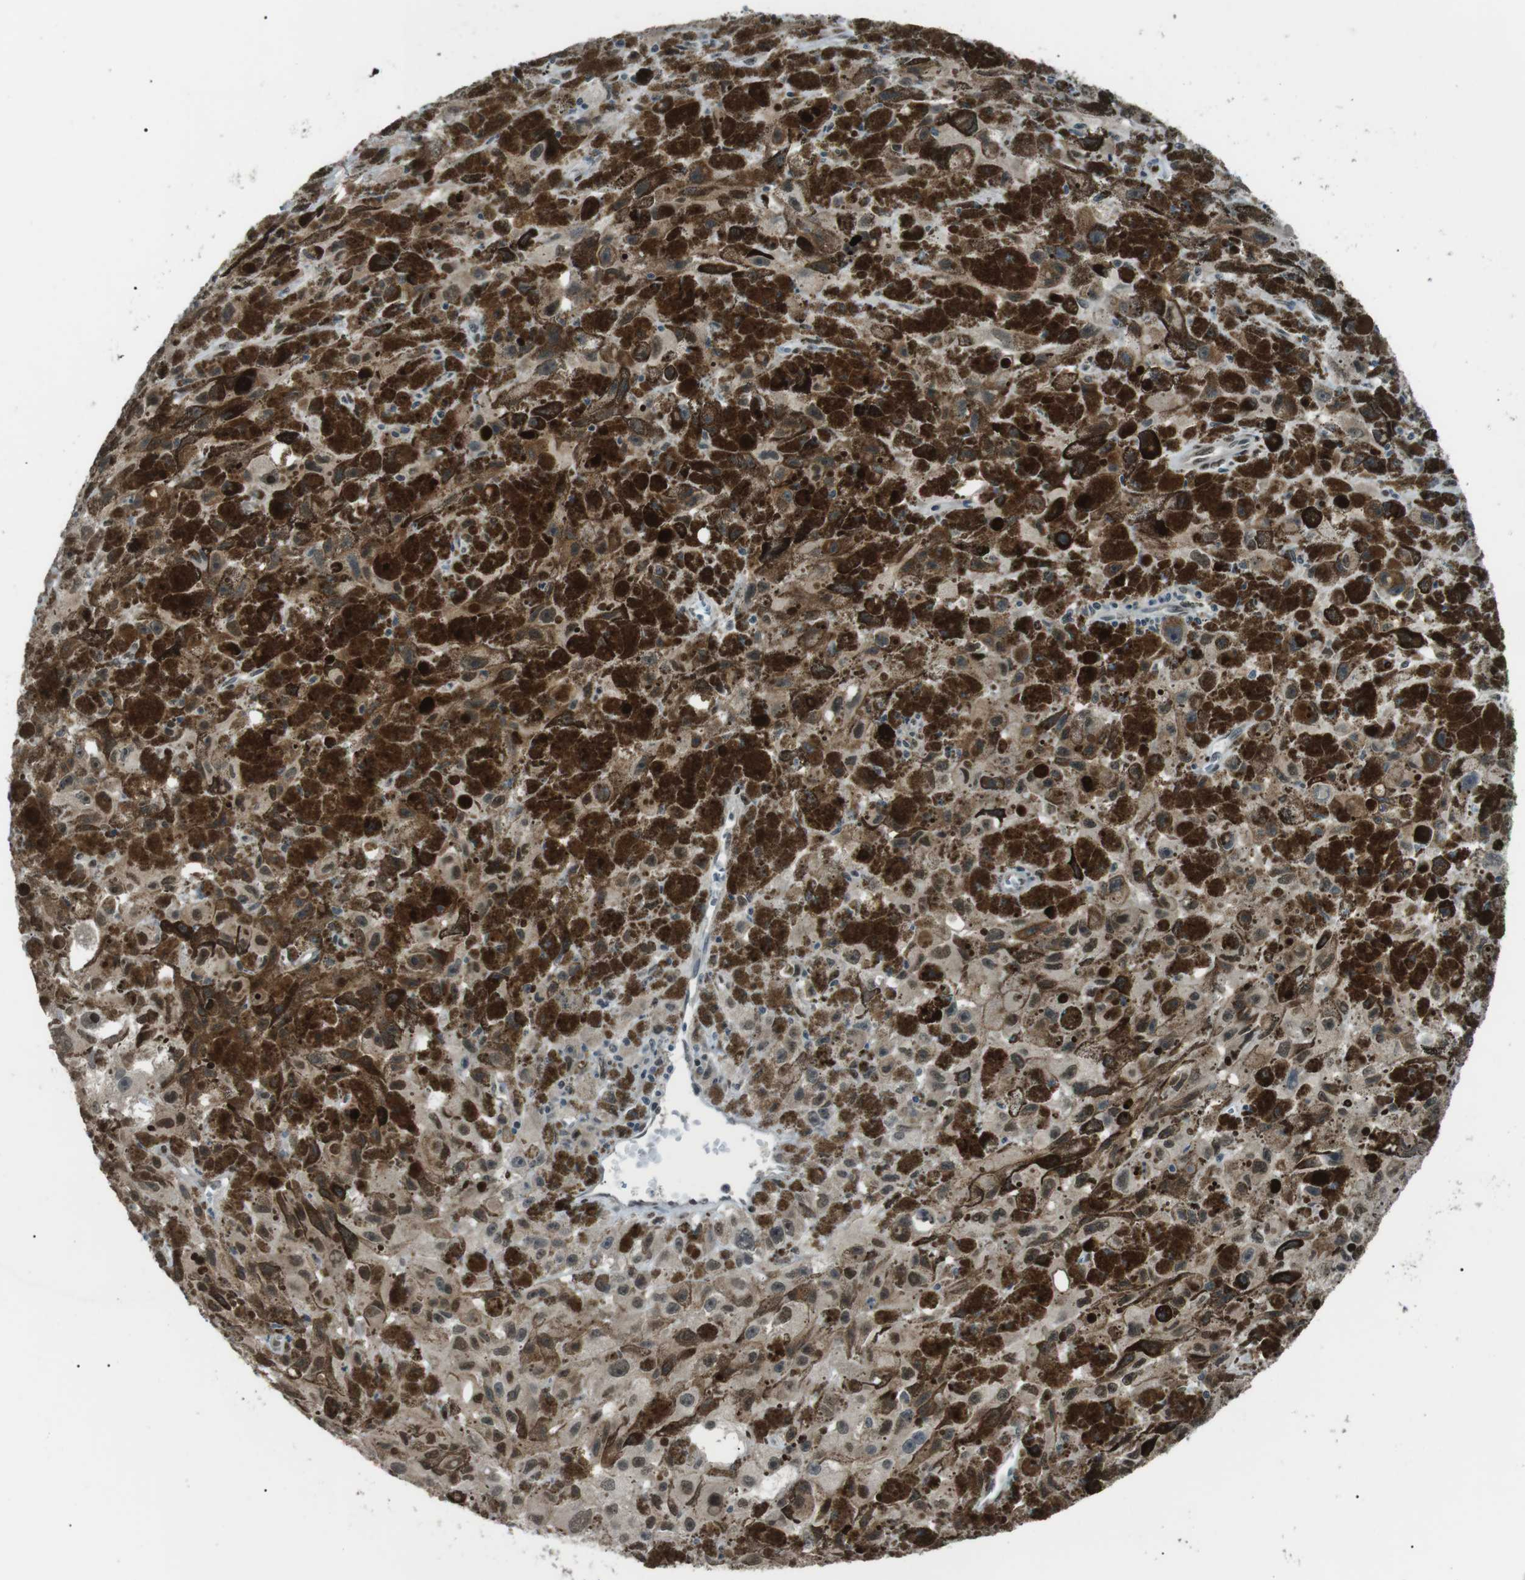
{"staining": {"intensity": "weak", "quantity": "25%-75%", "location": "cytoplasmic/membranous,nuclear"}, "tissue": "melanoma", "cell_type": "Tumor cells", "image_type": "cancer", "snomed": [{"axis": "morphology", "description": "Malignant melanoma, NOS"}, {"axis": "topography", "description": "Skin"}], "caption": "Immunohistochemistry micrograph of melanoma stained for a protein (brown), which displays low levels of weak cytoplasmic/membranous and nuclear staining in approximately 25%-75% of tumor cells.", "gene": "SRPK2", "patient": {"sex": "female", "age": 104}}